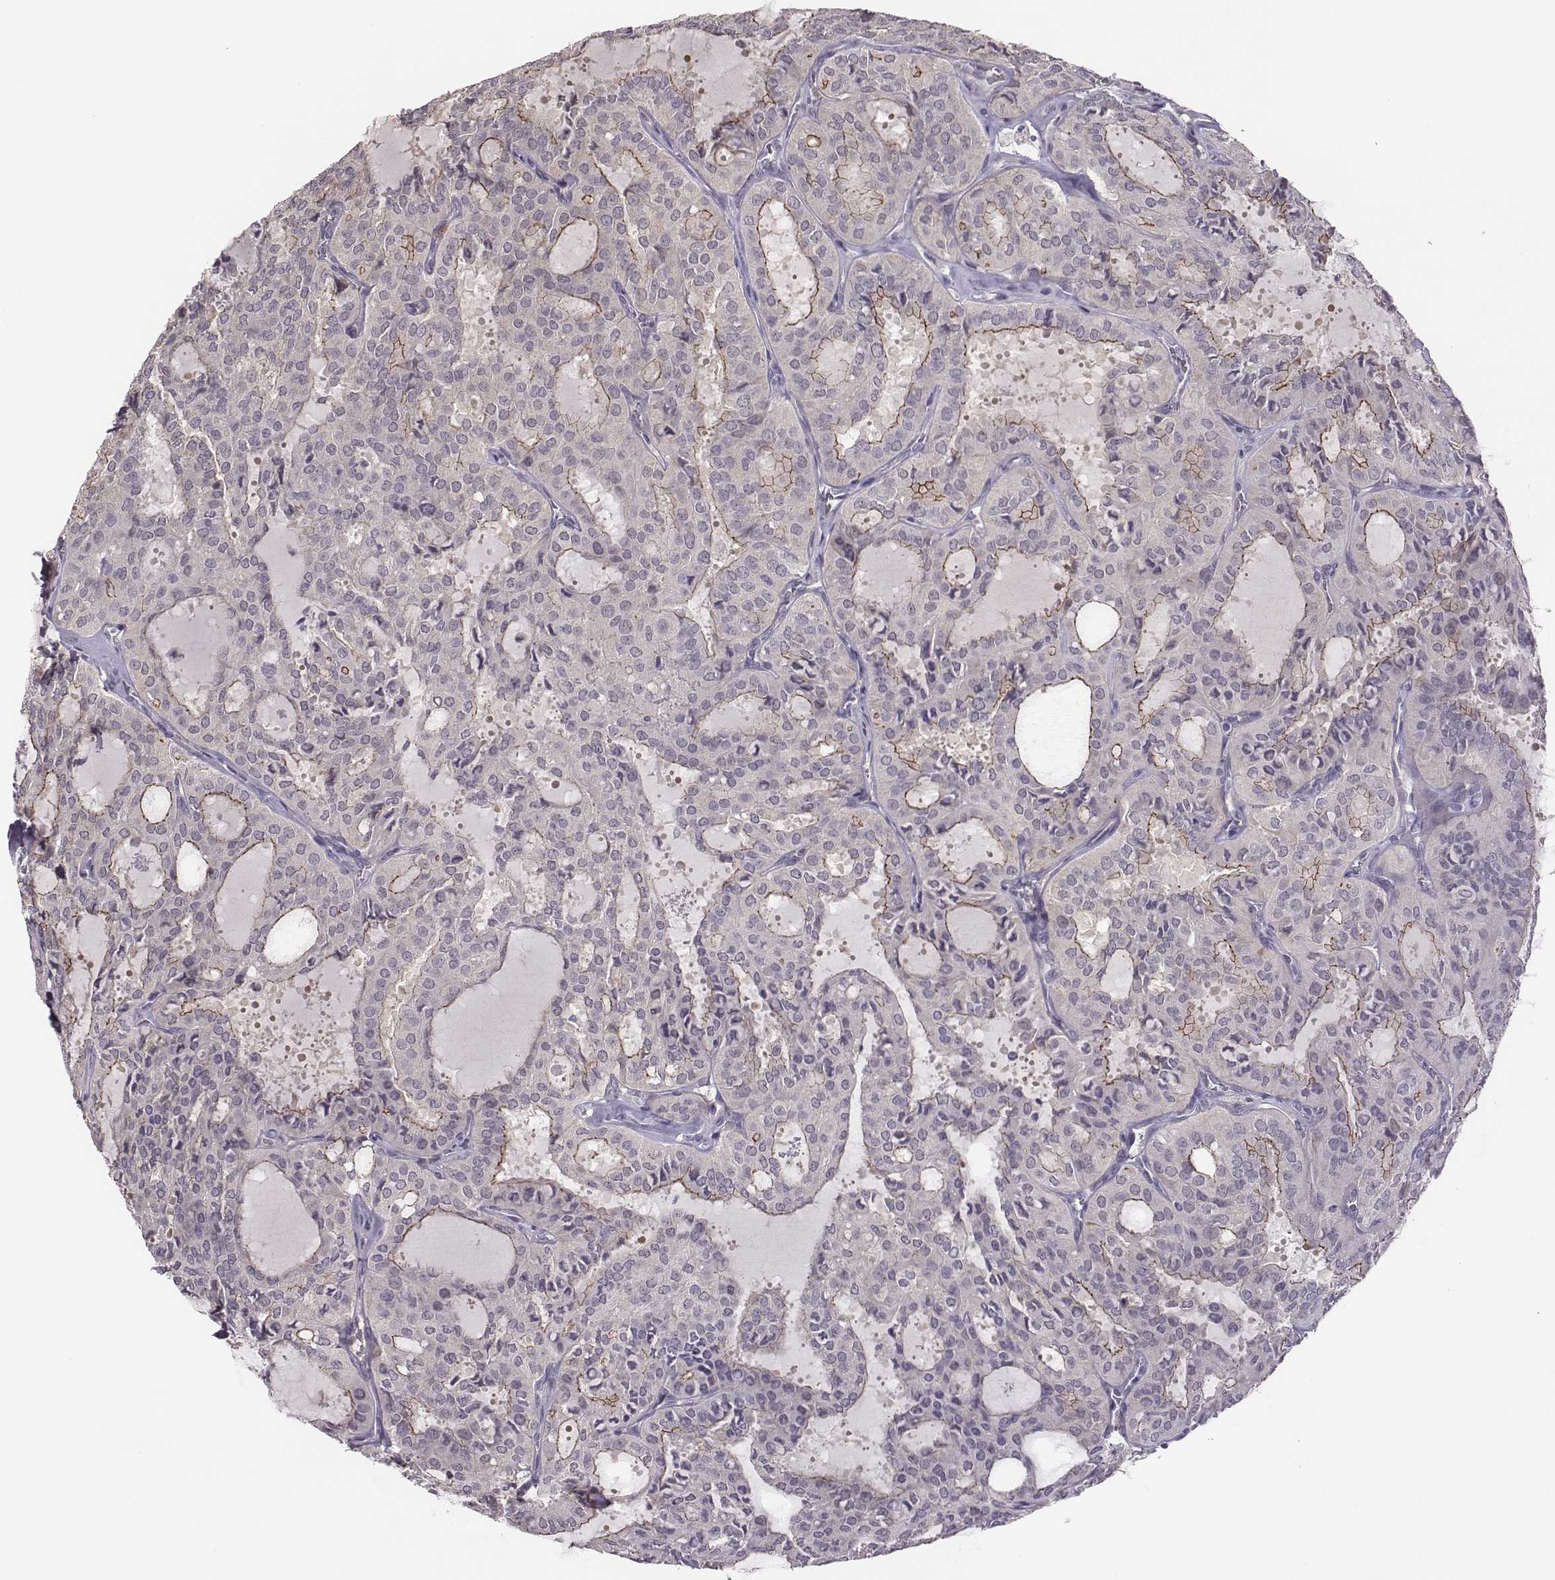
{"staining": {"intensity": "negative", "quantity": "none", "location": "none"}, "tissue": "thyroid cancer", "cell_type": "Tumor cells", "image_type": "cancer", "snomed": [{"axis": "morphology", "description": "Follicular adenoma carcinoma, NOS"}, {"axis": "topography", "description": "Thyroid gland"}], "caption": "Tumor cells are negative for protein expression in human follicular adenoma carcinoma (thyroid). (IHC, brightfield microscopy, high magnification).", "gene": "KMO", "patient": {"sex": "male", "age": 75}}